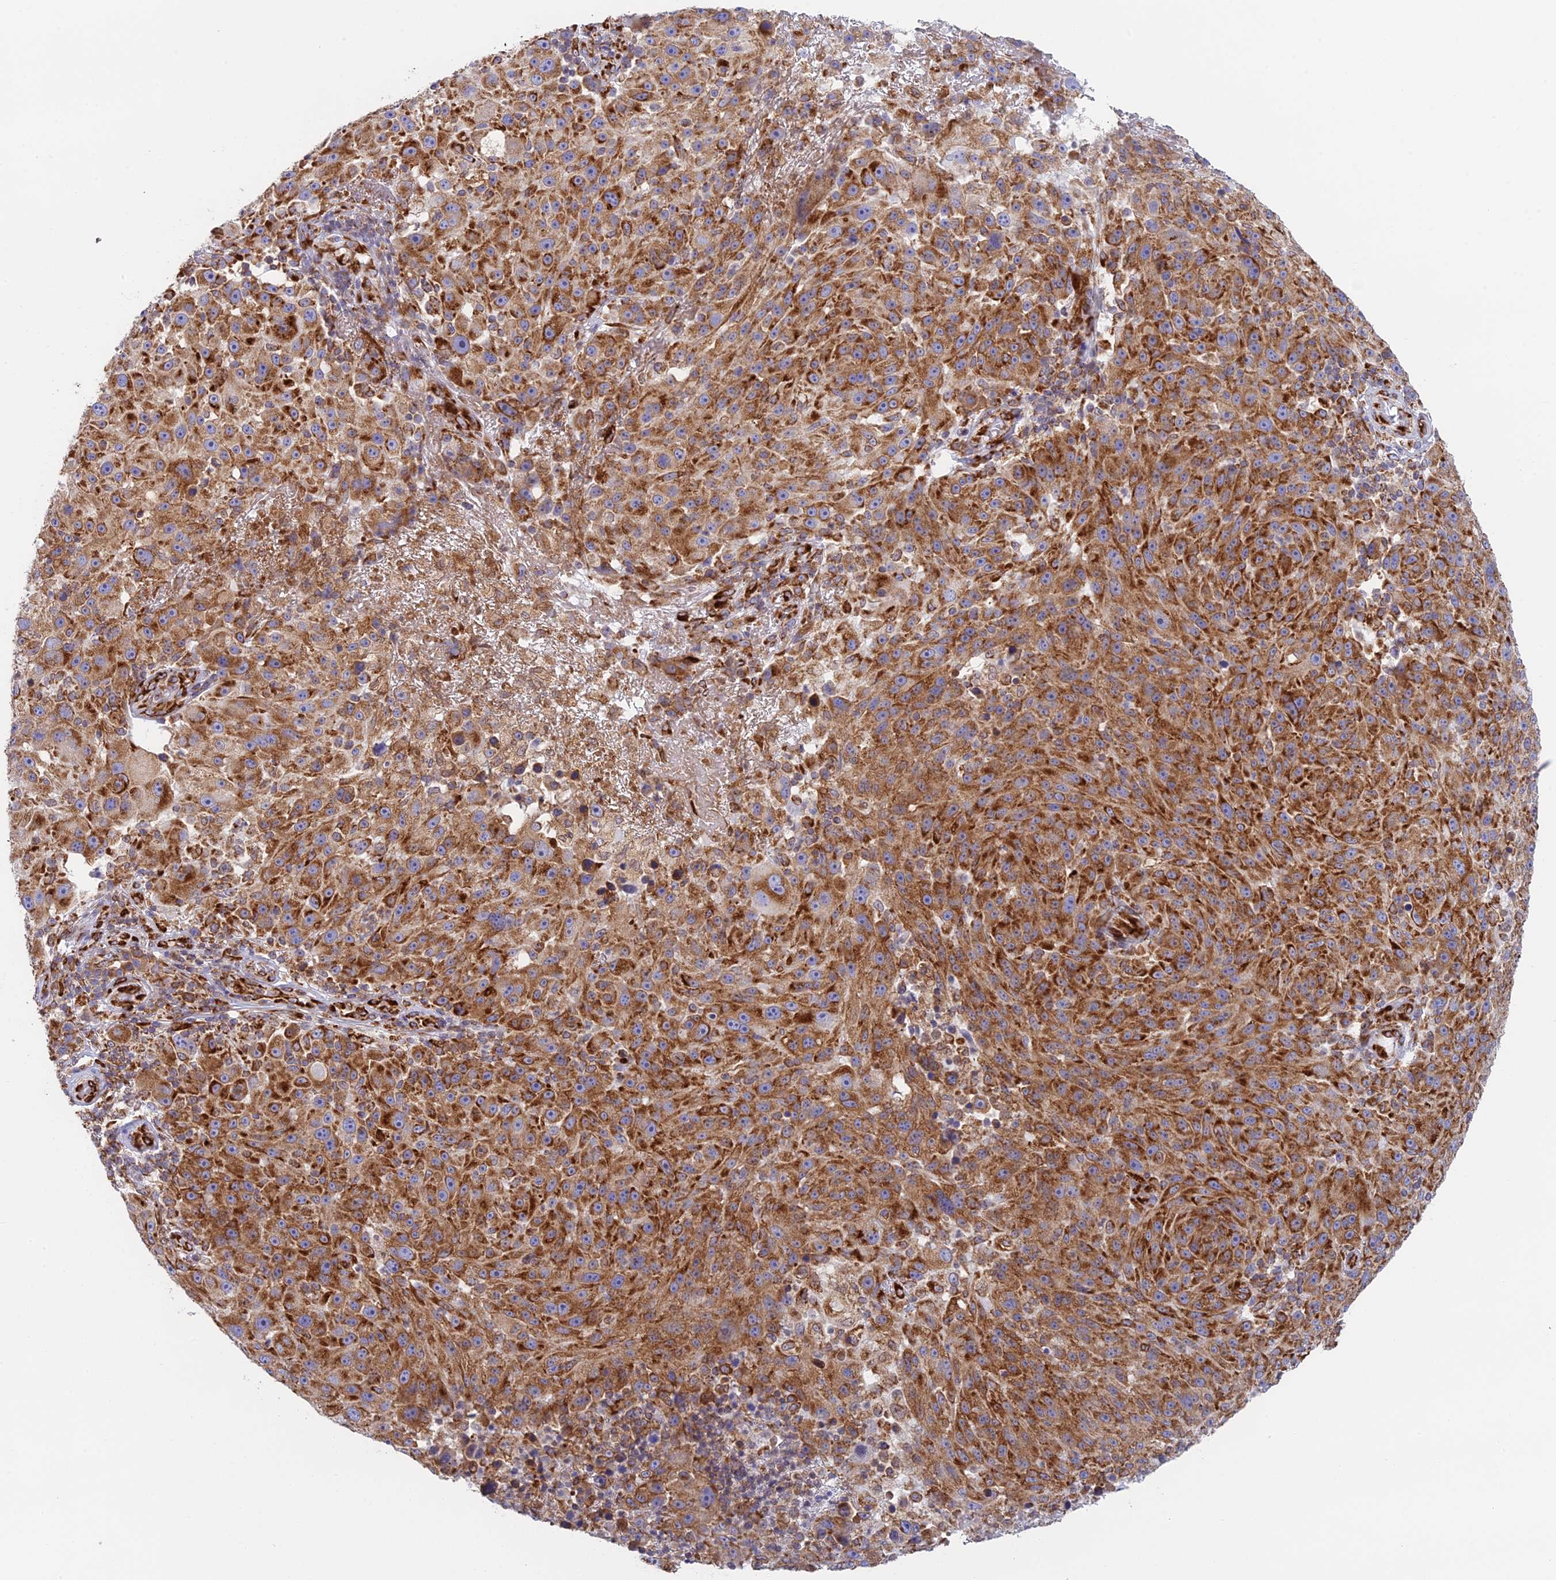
{"staining": {"intensity": "strong", "quantity": ">75%", "location": "cytoplasmic/membranous"}, "tissue": "melanoma", "cell_type": "Tumor cells", "image_type": "cancer", "snomed": [{"axis": "morphology", "description": "Malignant melanoma, NOS"}, {"axis": "topography", "description": "Skin"}], "caption": "An image showing strong cytoplasmic/membranous staining in about >75% of tumor cells in melanoma, as visualized by brown immunohistochemical staining.", "gene": "CCDC69", "patient": {"sex": "male", "age": 53}}